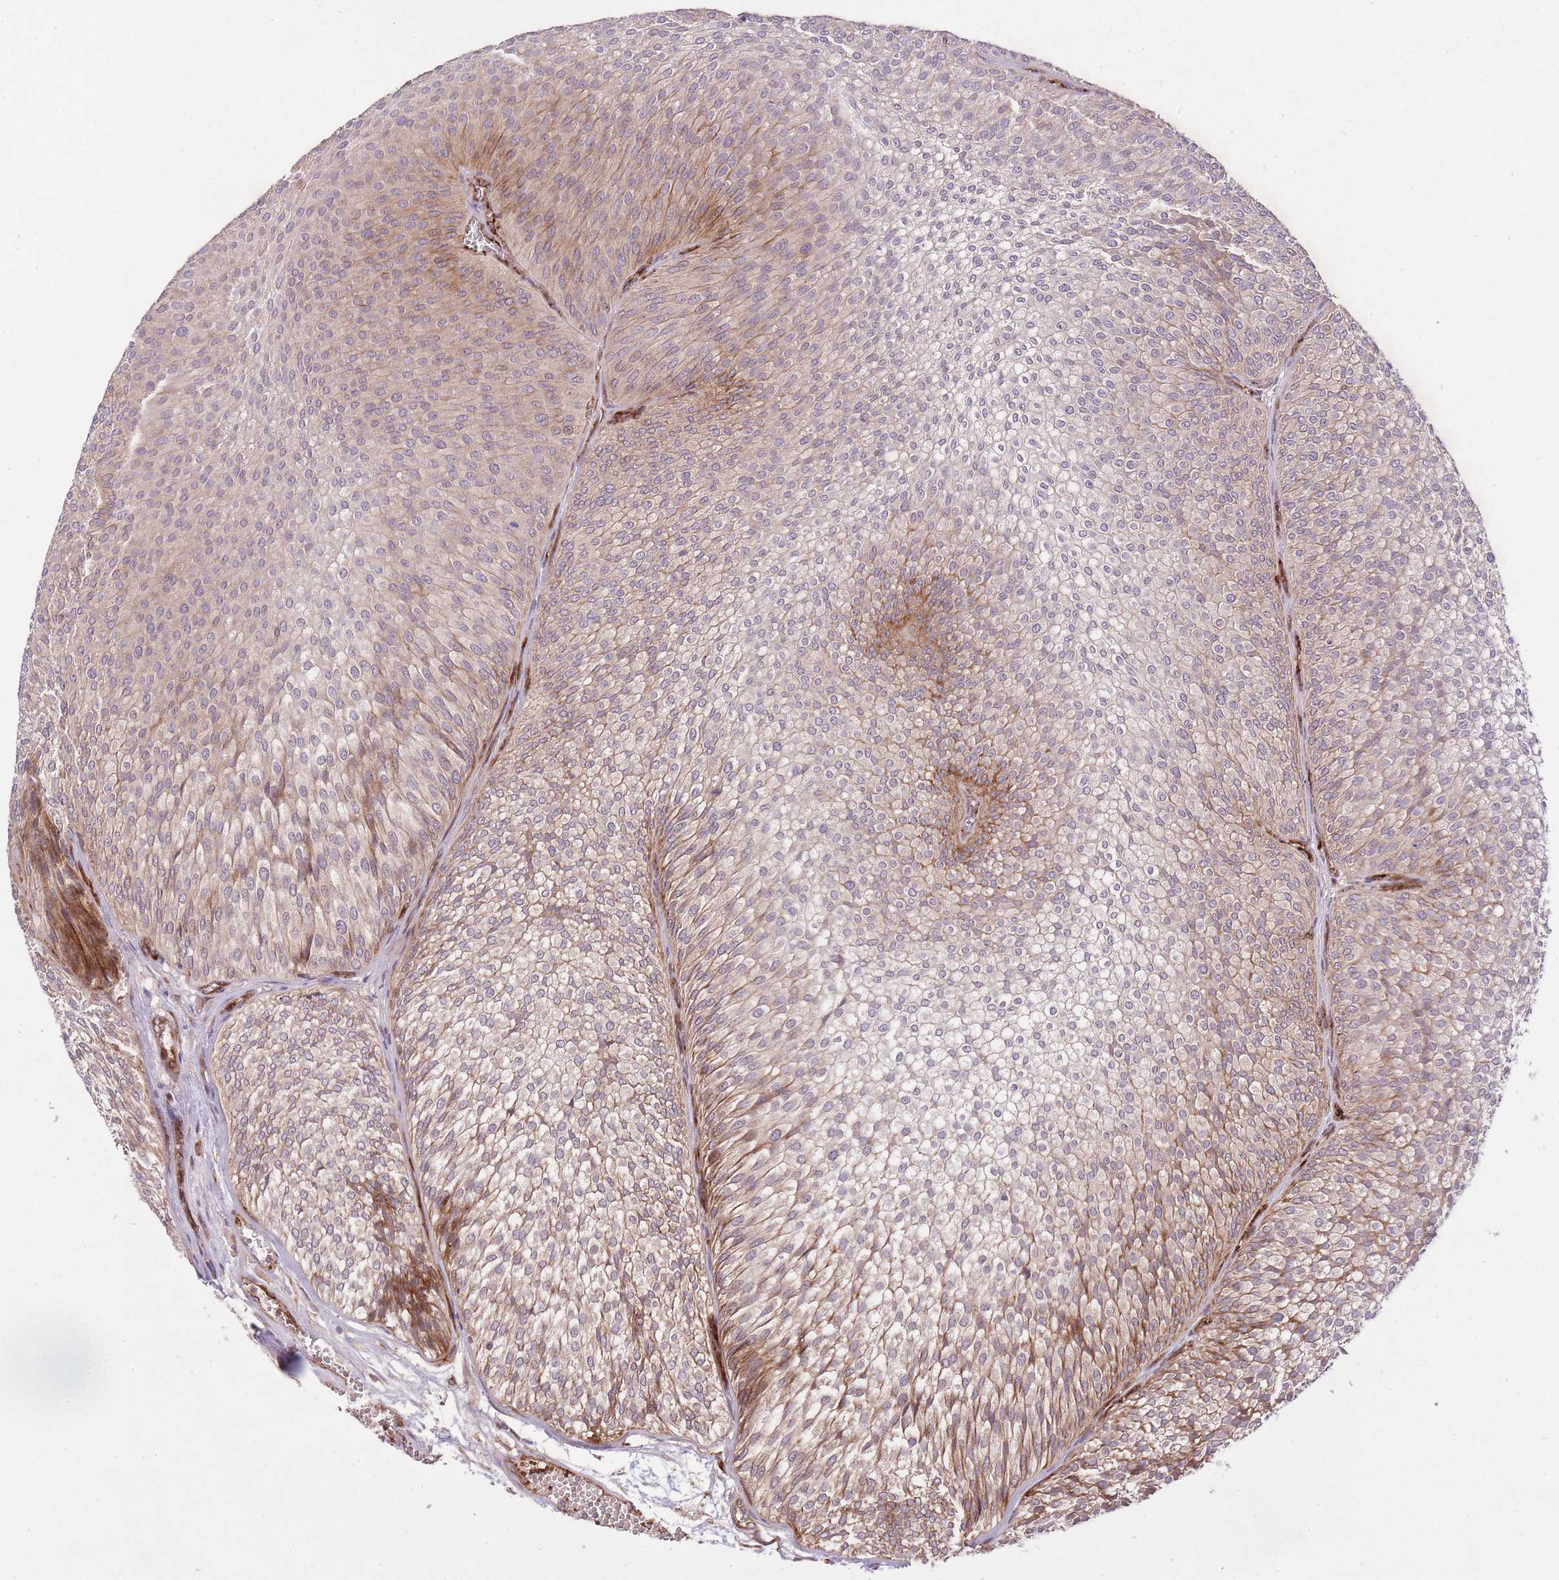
{"staining": {"intensity": "strong", "quantity": "25%-75%", "location": "cytoplasmic/membranous"}, "tissue": "urothelial cancer", "cell_type": "Tumor cells", "image_type": "cancer", "snomed": [{"axis": "morphology", "description": "Urothelial carcinoma, Low grade"}, {"axis": "topography", "description": "Urinary bladder"}], "caption": "Human urothelial carcinoma (low-grade) stained for a protein (brown) demonstrates strong cytoplasmic/membranous positive positivity in about 25%-75% of tumor cells.", "gene": "CISH", "patient": {"sex": "male", "age": 91}}